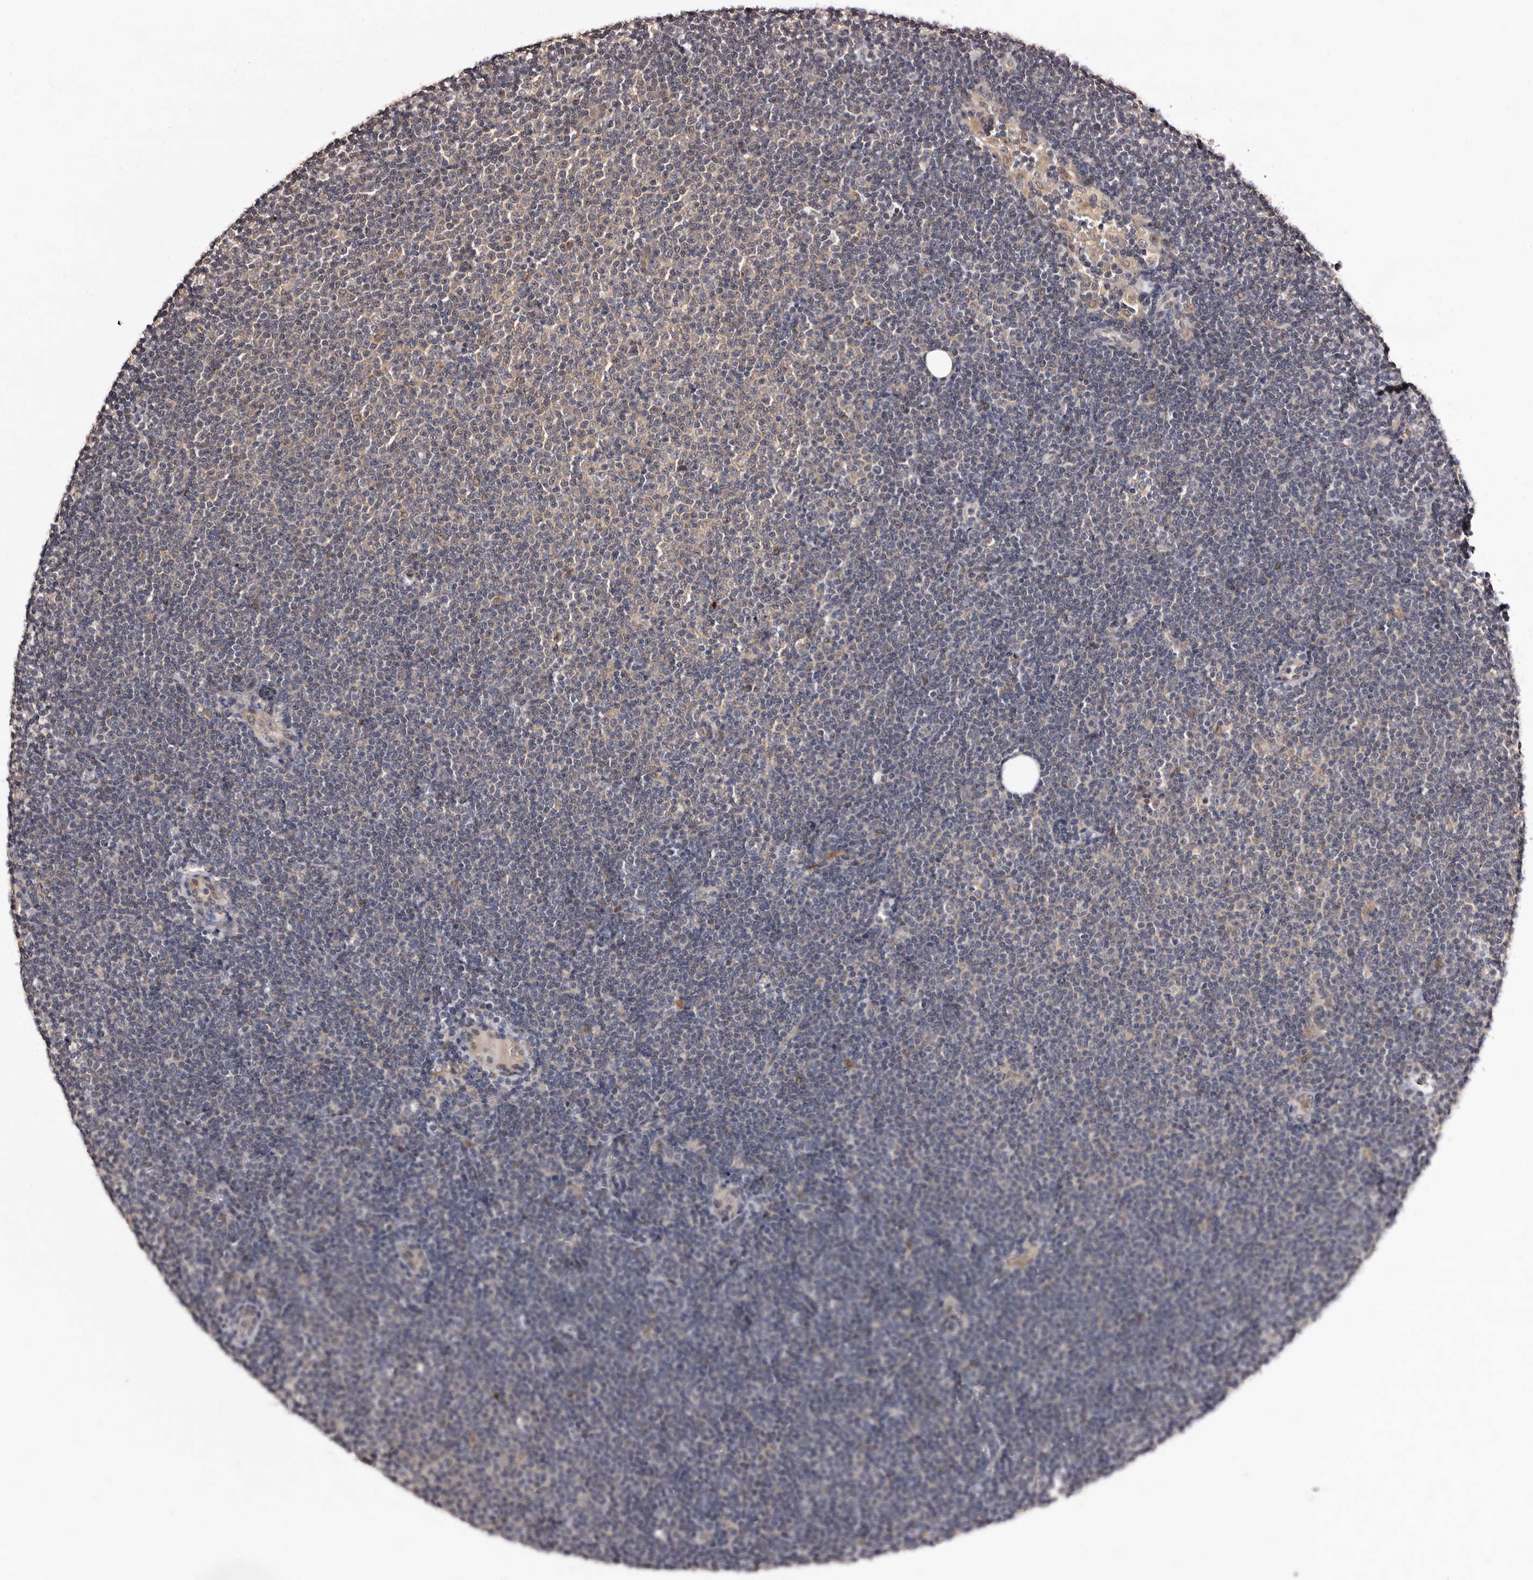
{"staining": {"intensity": "negative", "quantity": "none", "location": "none"}, "tissue": "lymphoma", "cell_type": "Tumor cells", "image_type": "cancer", "snomed": [{"axis": "morphology", "description": "Malignant lymphoma, non-Hodgkin's type, Low grade"}, {"axis": "topography", "description": "Lymph node"}], "caption": "A histopathology image of low-grade malignant lymphoma, non-Hodgkin's type stained for a protein displays no brown staining in tumor cells.", "gene": "FAM91A1", "patient": {"sex": "female", "age": 53}}